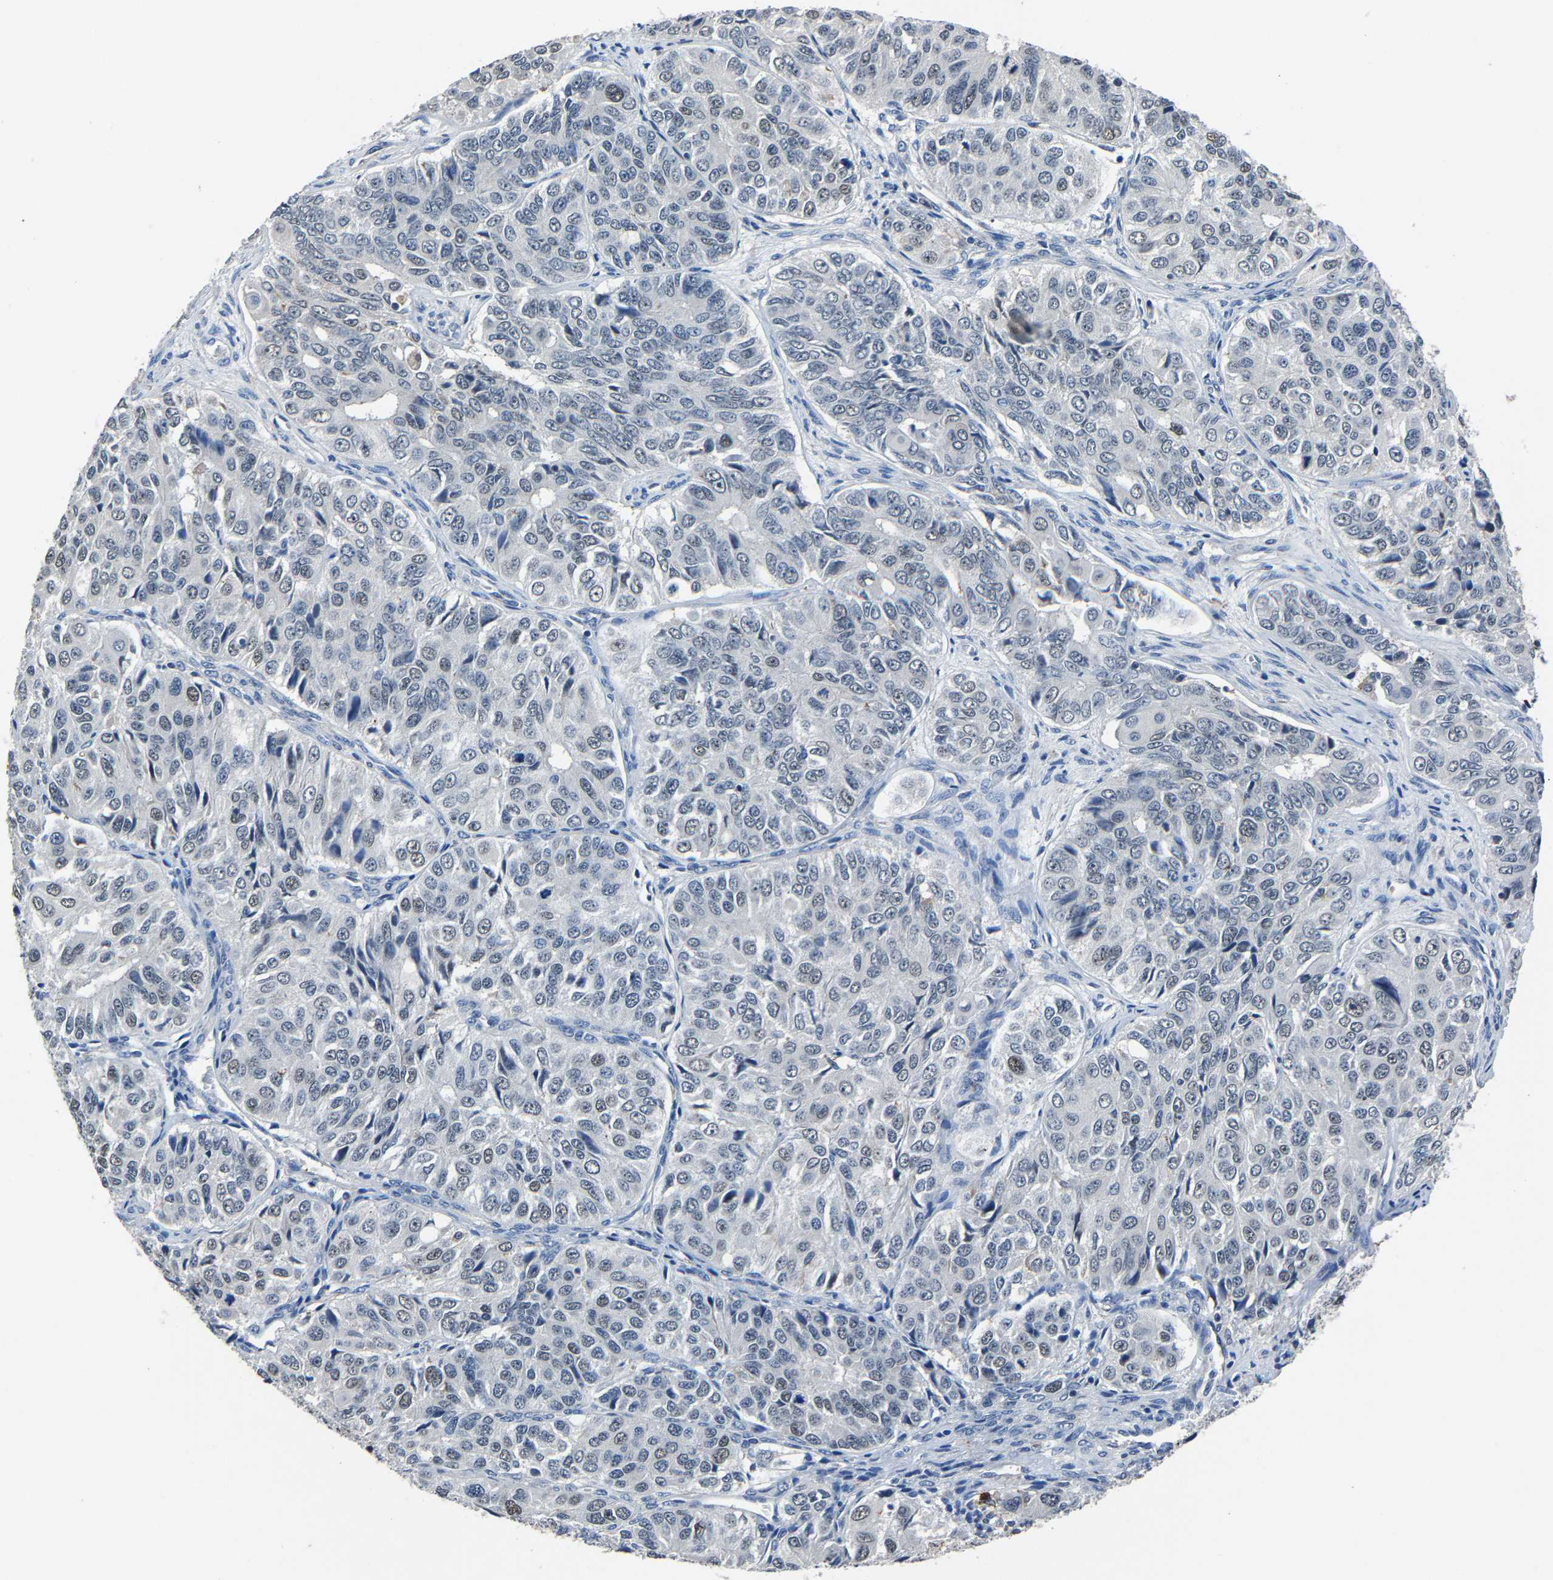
{"staining": {"intensity": "weak", "quantity": "<25%", "location": "nuclear"}, "tissue": "ovarian cancer", "cell_type": "Tumor cells", "image_type": "cancer", "snomed": [{"axis": "morphology", "description": "Carcinoma, endometroid"}, {"axis": "topography", "description": "Ovary"}], "caption": "DAB immunohistochemical staining of ovarian cancer (endometroid carcinoma) shows no significant staining in tumor cells.", "gene": "STRBP", "patient": {"sex": "female", "age": 51}}